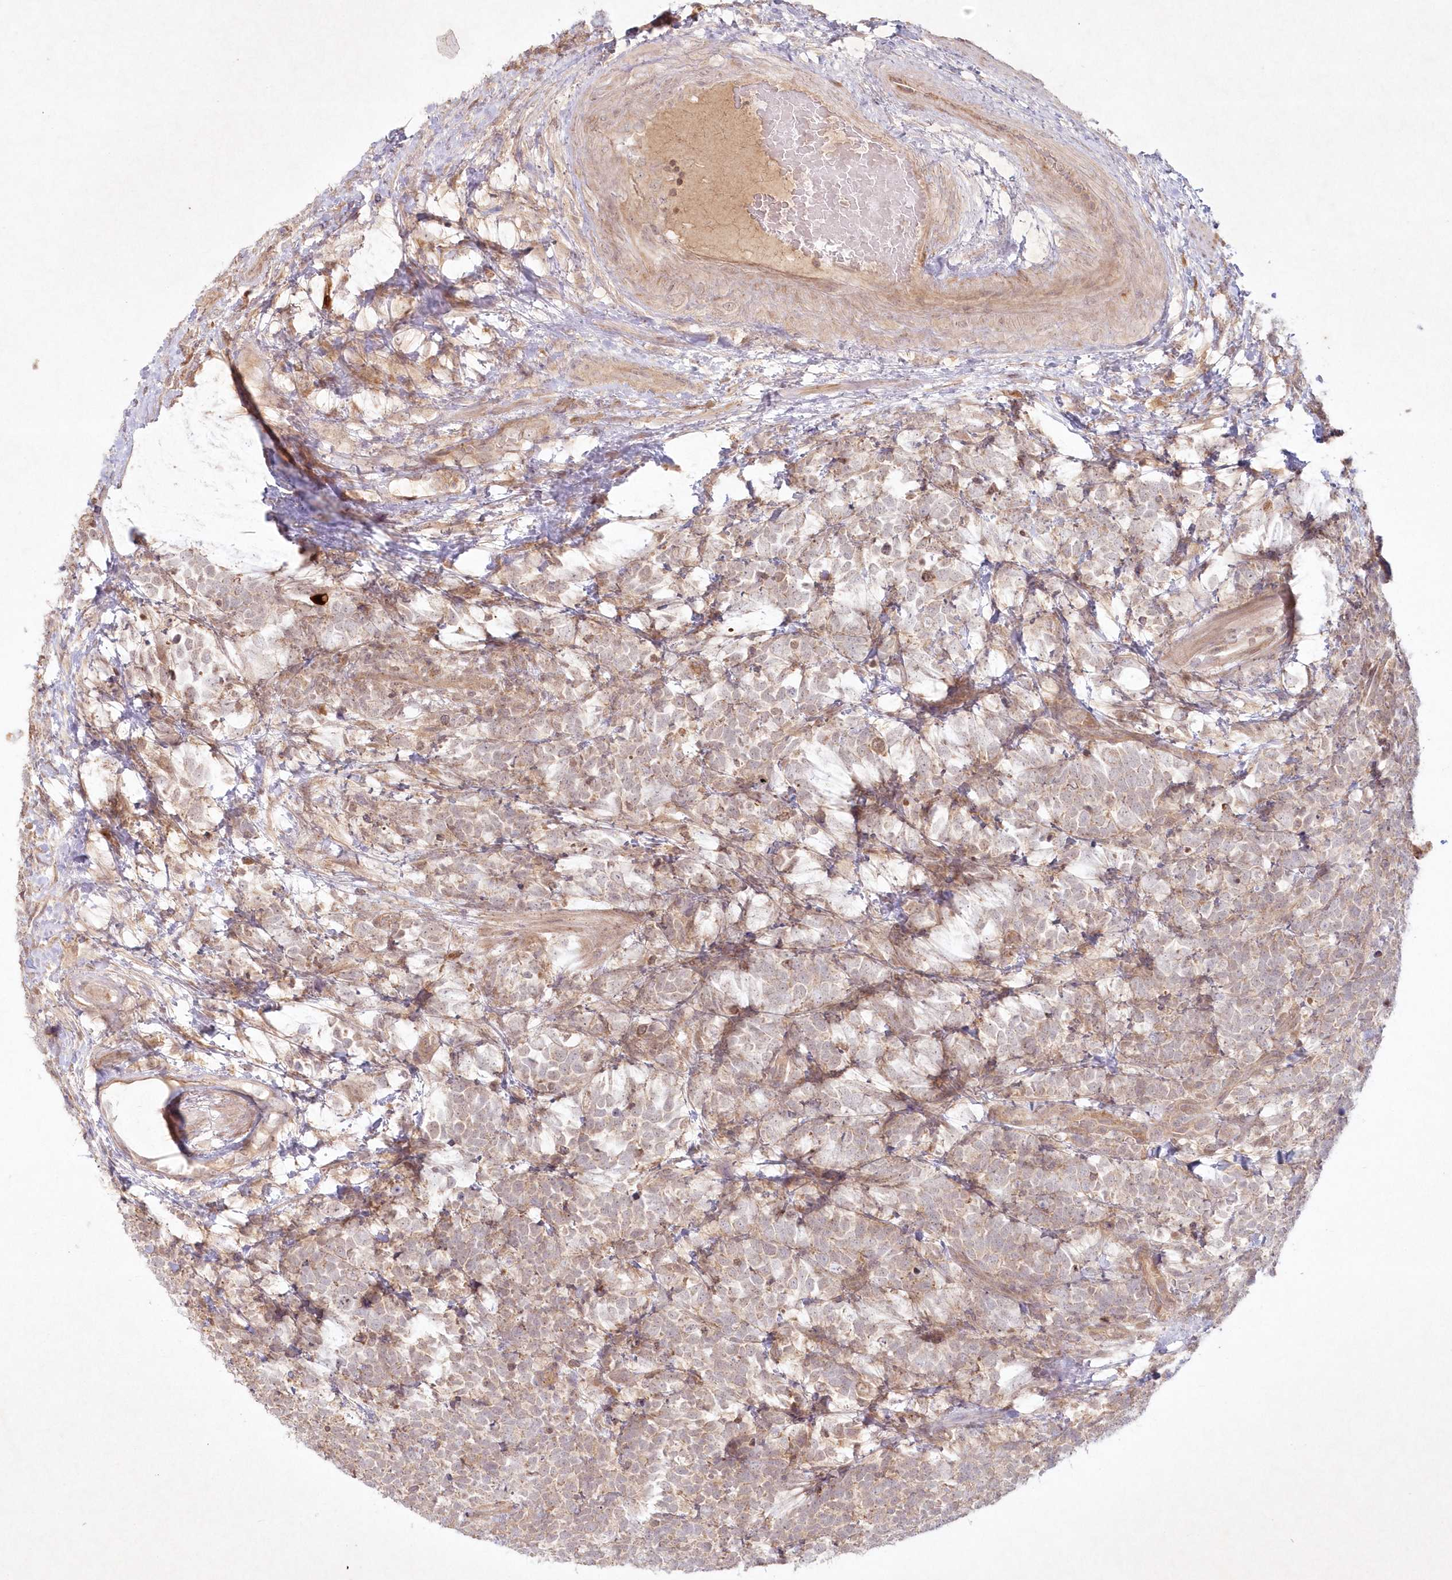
{"staining": {"intensity": "weak", "quantity": "25%-75%", "location": "cytoplasmic/membranous,nuclear"}, "tissue": "urothelial cancer", "cell_type": "Tumor cells", "image_type": "cancer", "snomed": [{"axis": "morphology", "description": "Urothelial carcinoma, High grade"}, {"axis": "topography", "description": "Urinary bladder"}], "caption": "IHC of urothelial cancer reveals low levels of weak cytoplasmic/membranous and nuclear staining in about 25%-75% of tumor cells.", "gene": "TOGARAM2", "patient": {"sex": "female", "age": 82}}